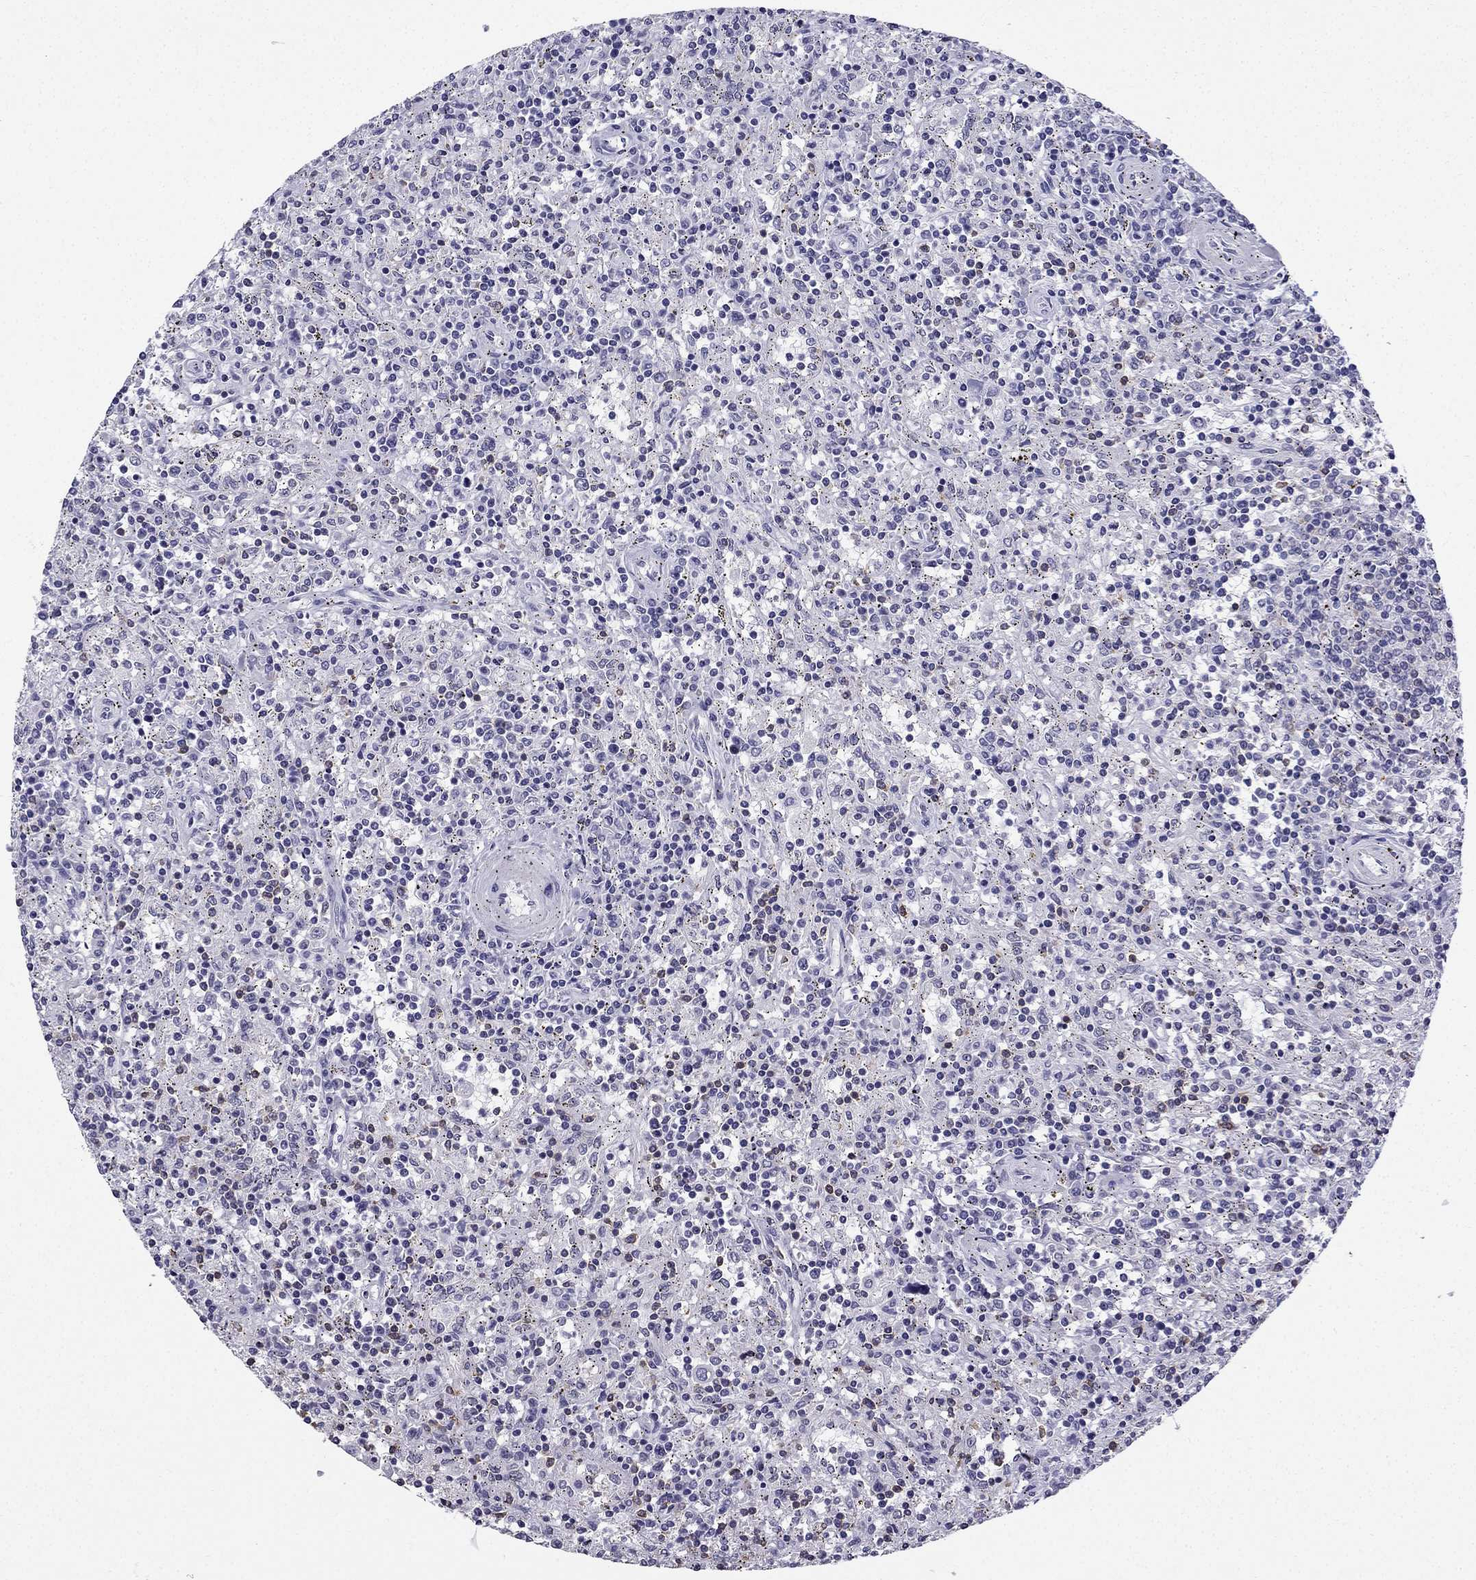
{"staining": {"intensity": "negative", "quantity": "none", "location": "none"}, "tissue": "lymphoma", "cell_type": "Tumor cells", "image_type": "cancer", "snomed": [{"axis": "morphology", "description": "Malignant lymphoma, non-Hodgkin's type, Low grade"}, {"axis": "topography", "description": "Spleen"}], "caption": "There is no significant positivity in tumor cells of low-grade malignant lymphoma, non-Hodgkin's type.", "gene": "CCK", "patient": {"sex": "male", "age": 62}}